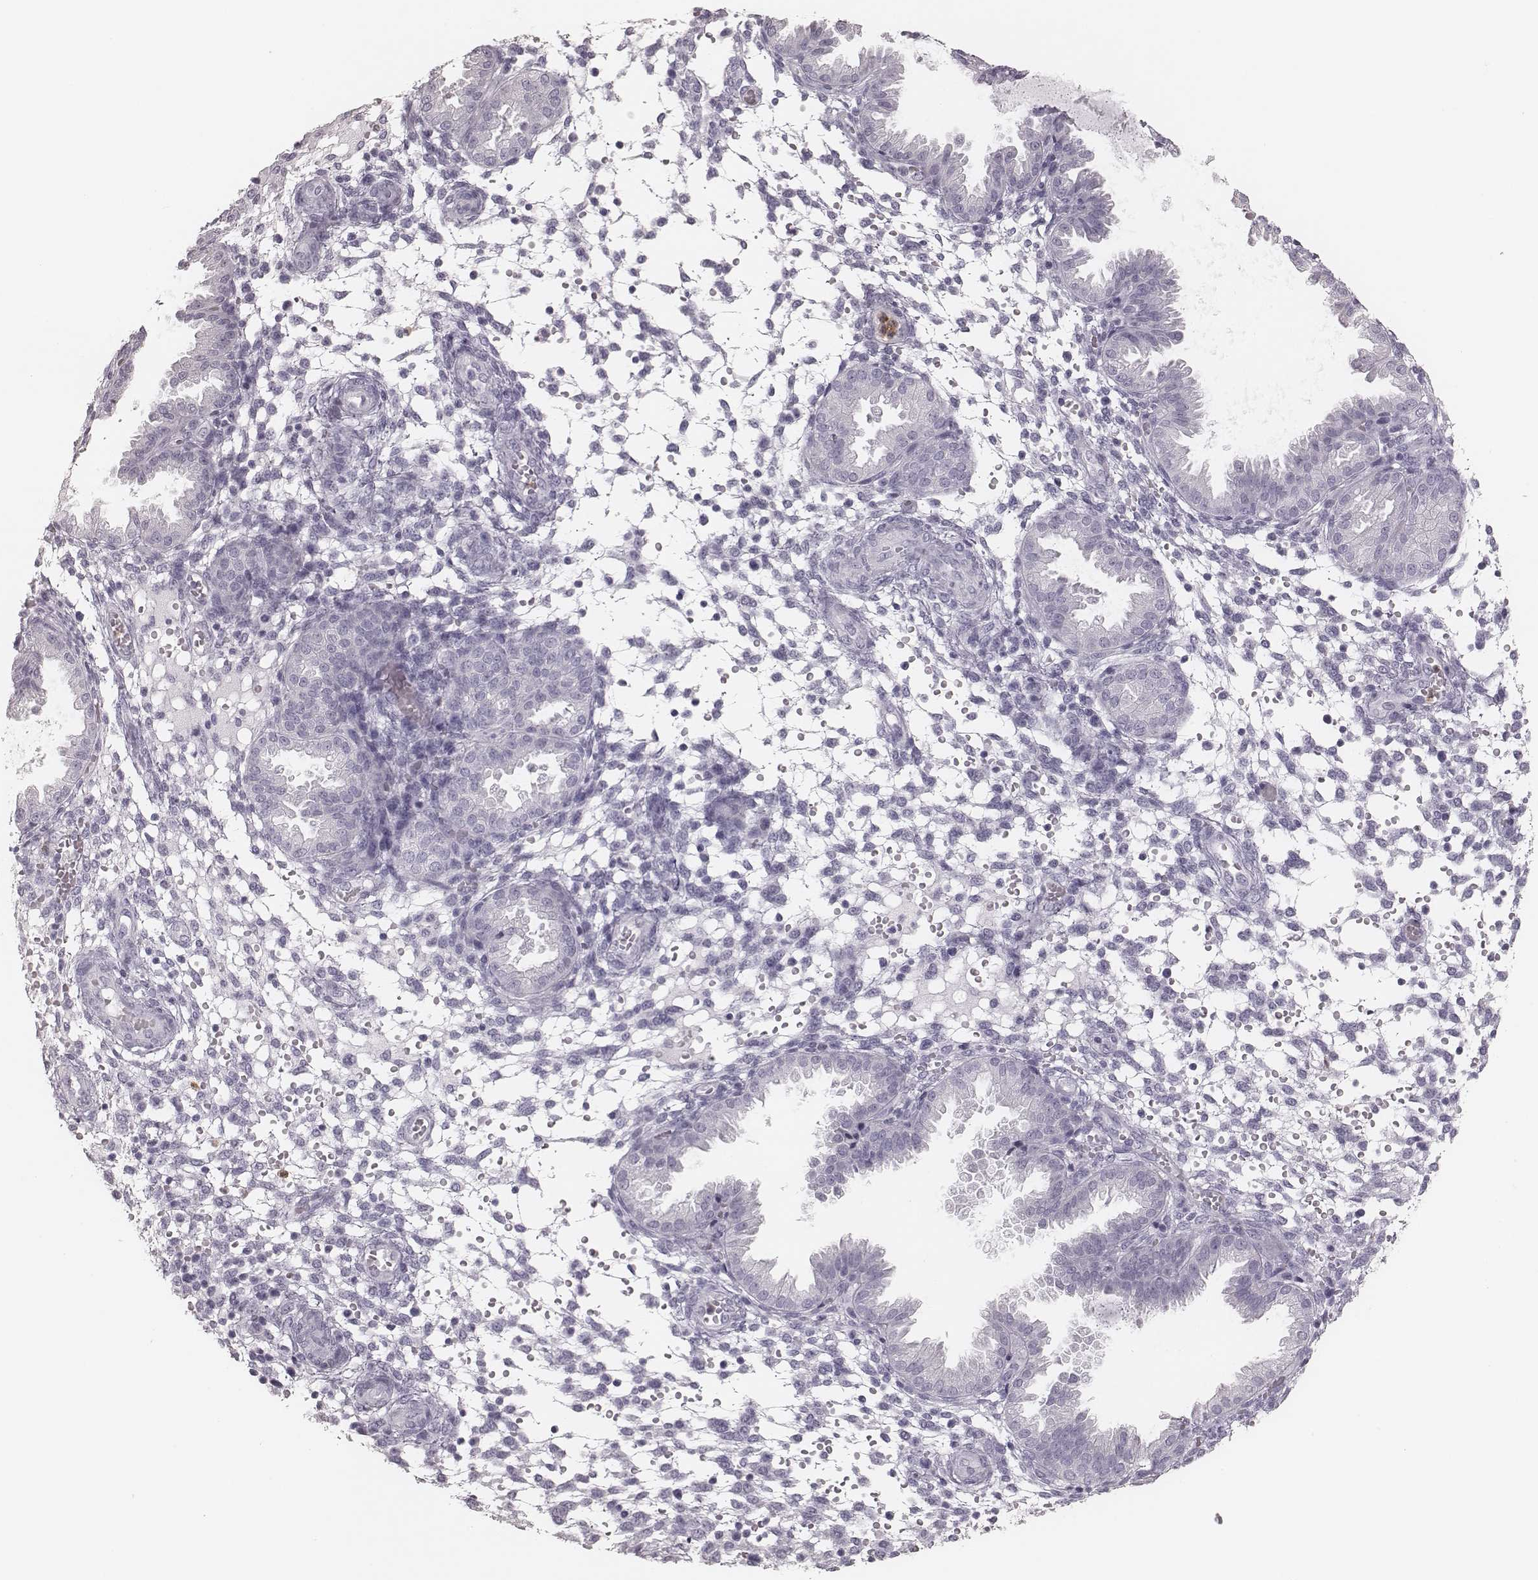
{"staining": {"intensity": "negative", "quantity": "none", "location": "none"}, "tissue": "endometrium", "cell_type": "Cells in endometrial stroma", "image_type": "normal", "snomed": [{"axis": "morphology", "description": "Normal tissue, NOS"}, {"axis": "topography", "description": "Endometrium"}], "caption": "Immunohistochemistry (IHC) photomicrograph of normal endometrium stained for a protein (brown), which displays no staining in cells in endometrial stroma.", "gene": "ELANE", "patient": {"sex": "female", "age": 33}}